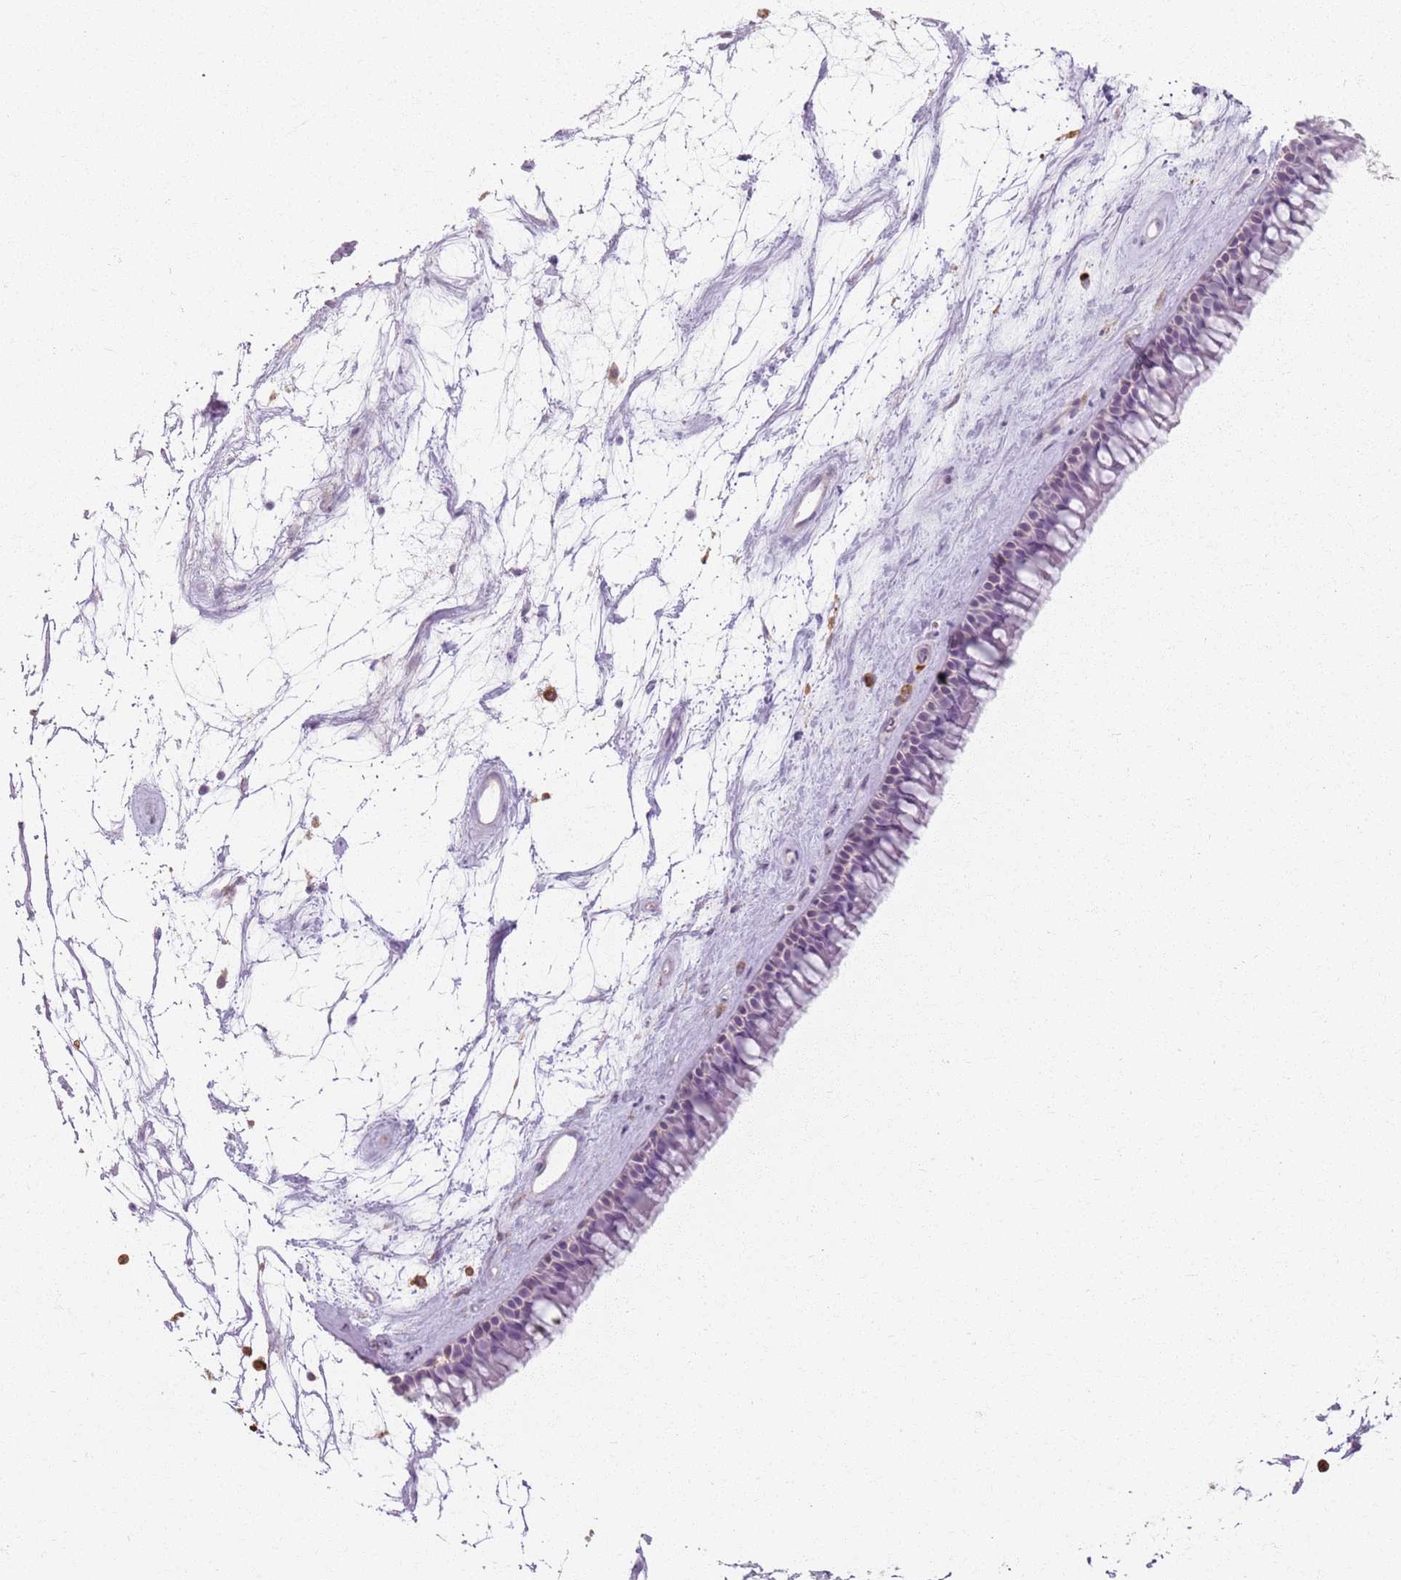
{"staining": {"intensity": "weak", "quantity": "<25%", "location": "cytoplasmic/membranous"}, "tissue": "nasopharynx", "cell_type": "Respiratory epithelial cells", "image_type": "normal", "snomed": [{"axis": "morphology", "description": "Normal tissue, NOS"}, {"axis": "topography", "description": "Nasopharynx"}], "caption": "Immunohistochemistry image of benign nasopharynx: nasopharynx stained with DAB (3,3'-diaminobenzidine) reveals no significant protein positivity in respiratory epithelial cells.", "gene": "GDPGP1", "patient": {"sex": "male", "age": 64}}